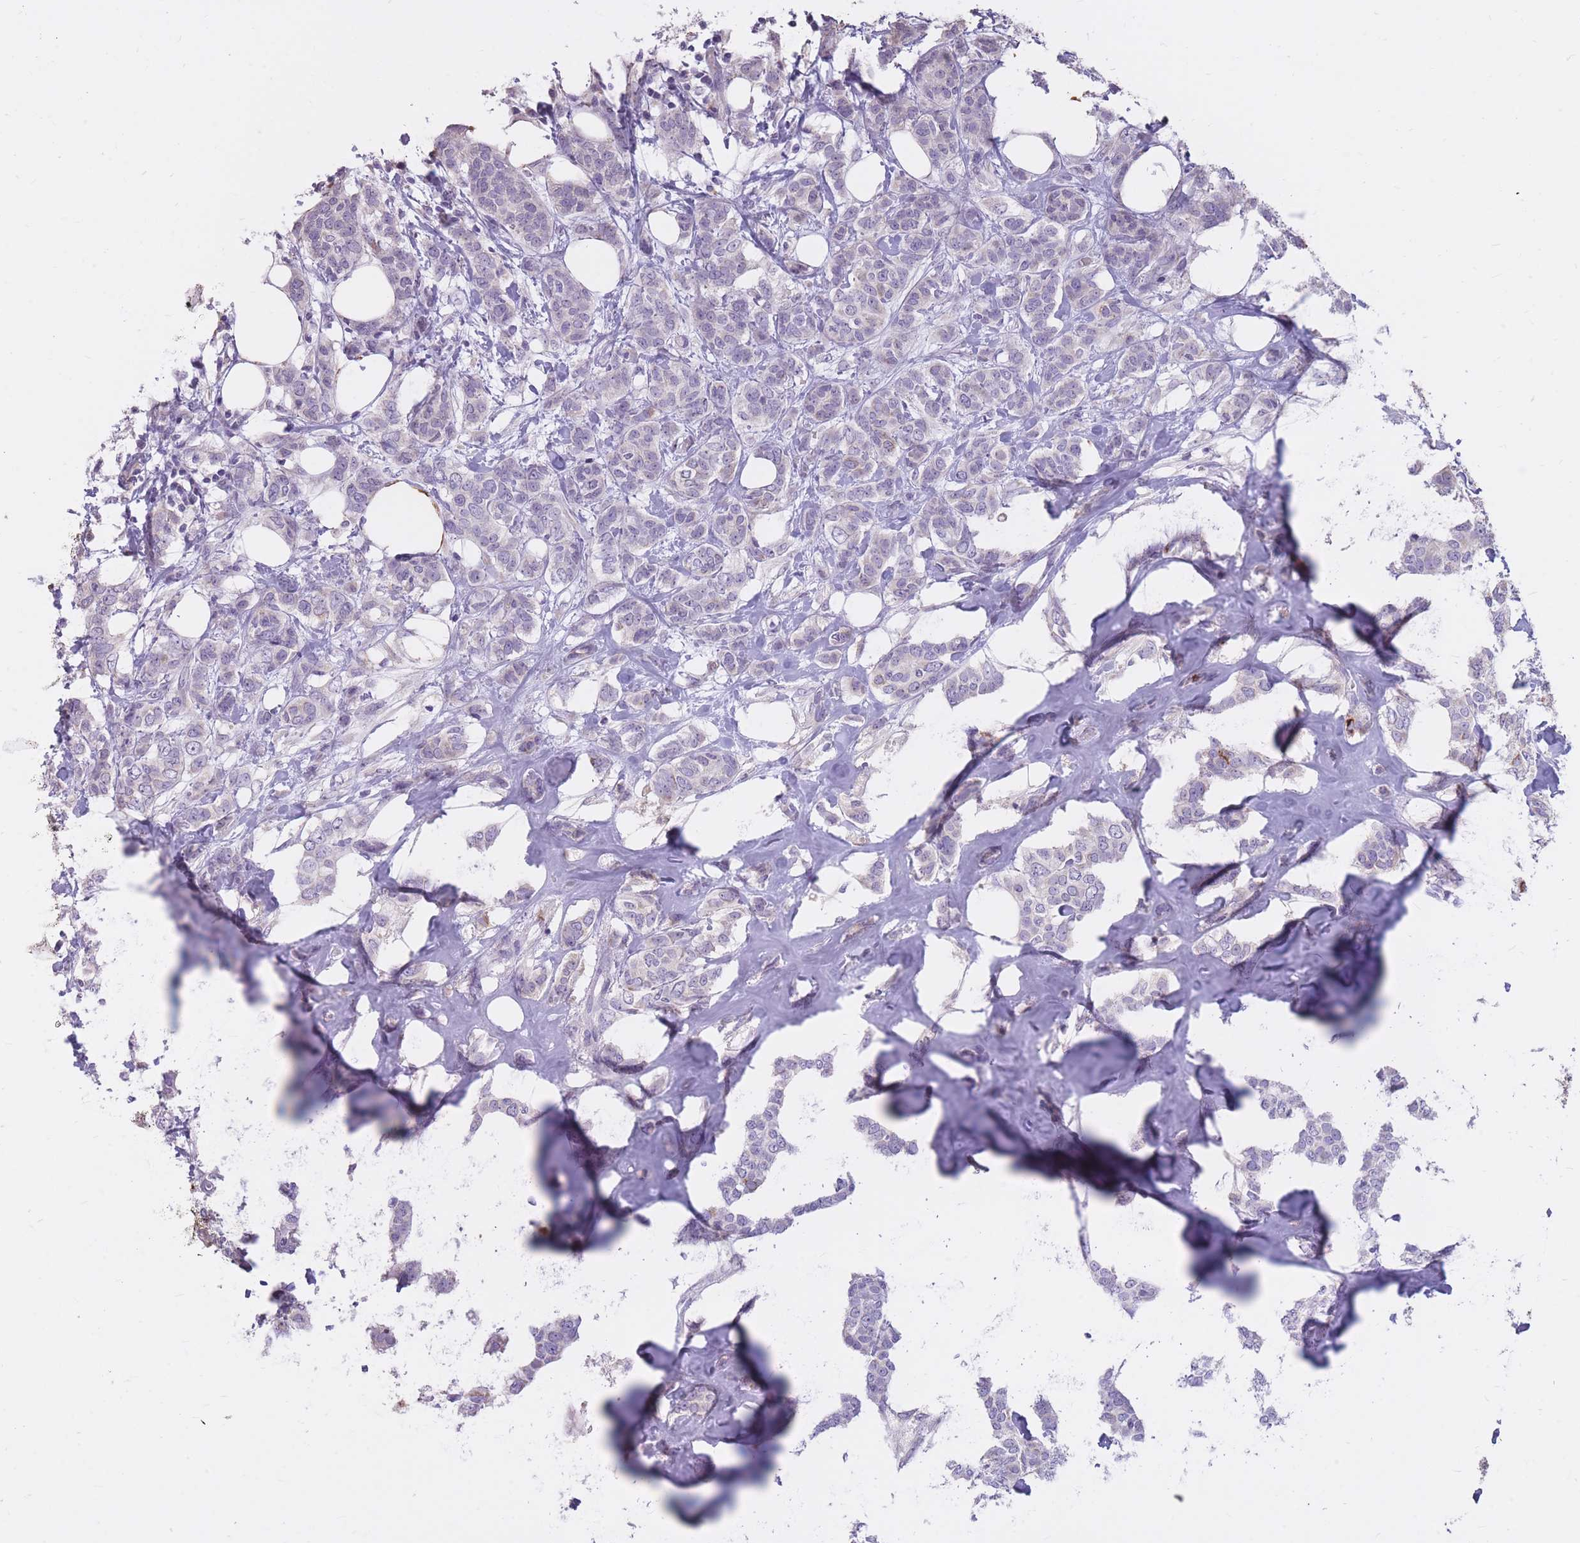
{"staining": {"intensity": "weak", "quantity": "<25%", "location": "cytoplasmic/membranous"}, "tissue": "breast cancer", "cell_type": "Tumor cells", "image_type": "cancer", "snomed": [{"axis": "morphology", "description": "Duct carcinoma"}, {"axis": "topography", "description": "Breast"}], "caption": "Immunohistochemistry (IHC) of human breast cancer shows no positivity in tumor cells.", "gene": "RNF170", "patient": {"sex": "female", "age": 72}}